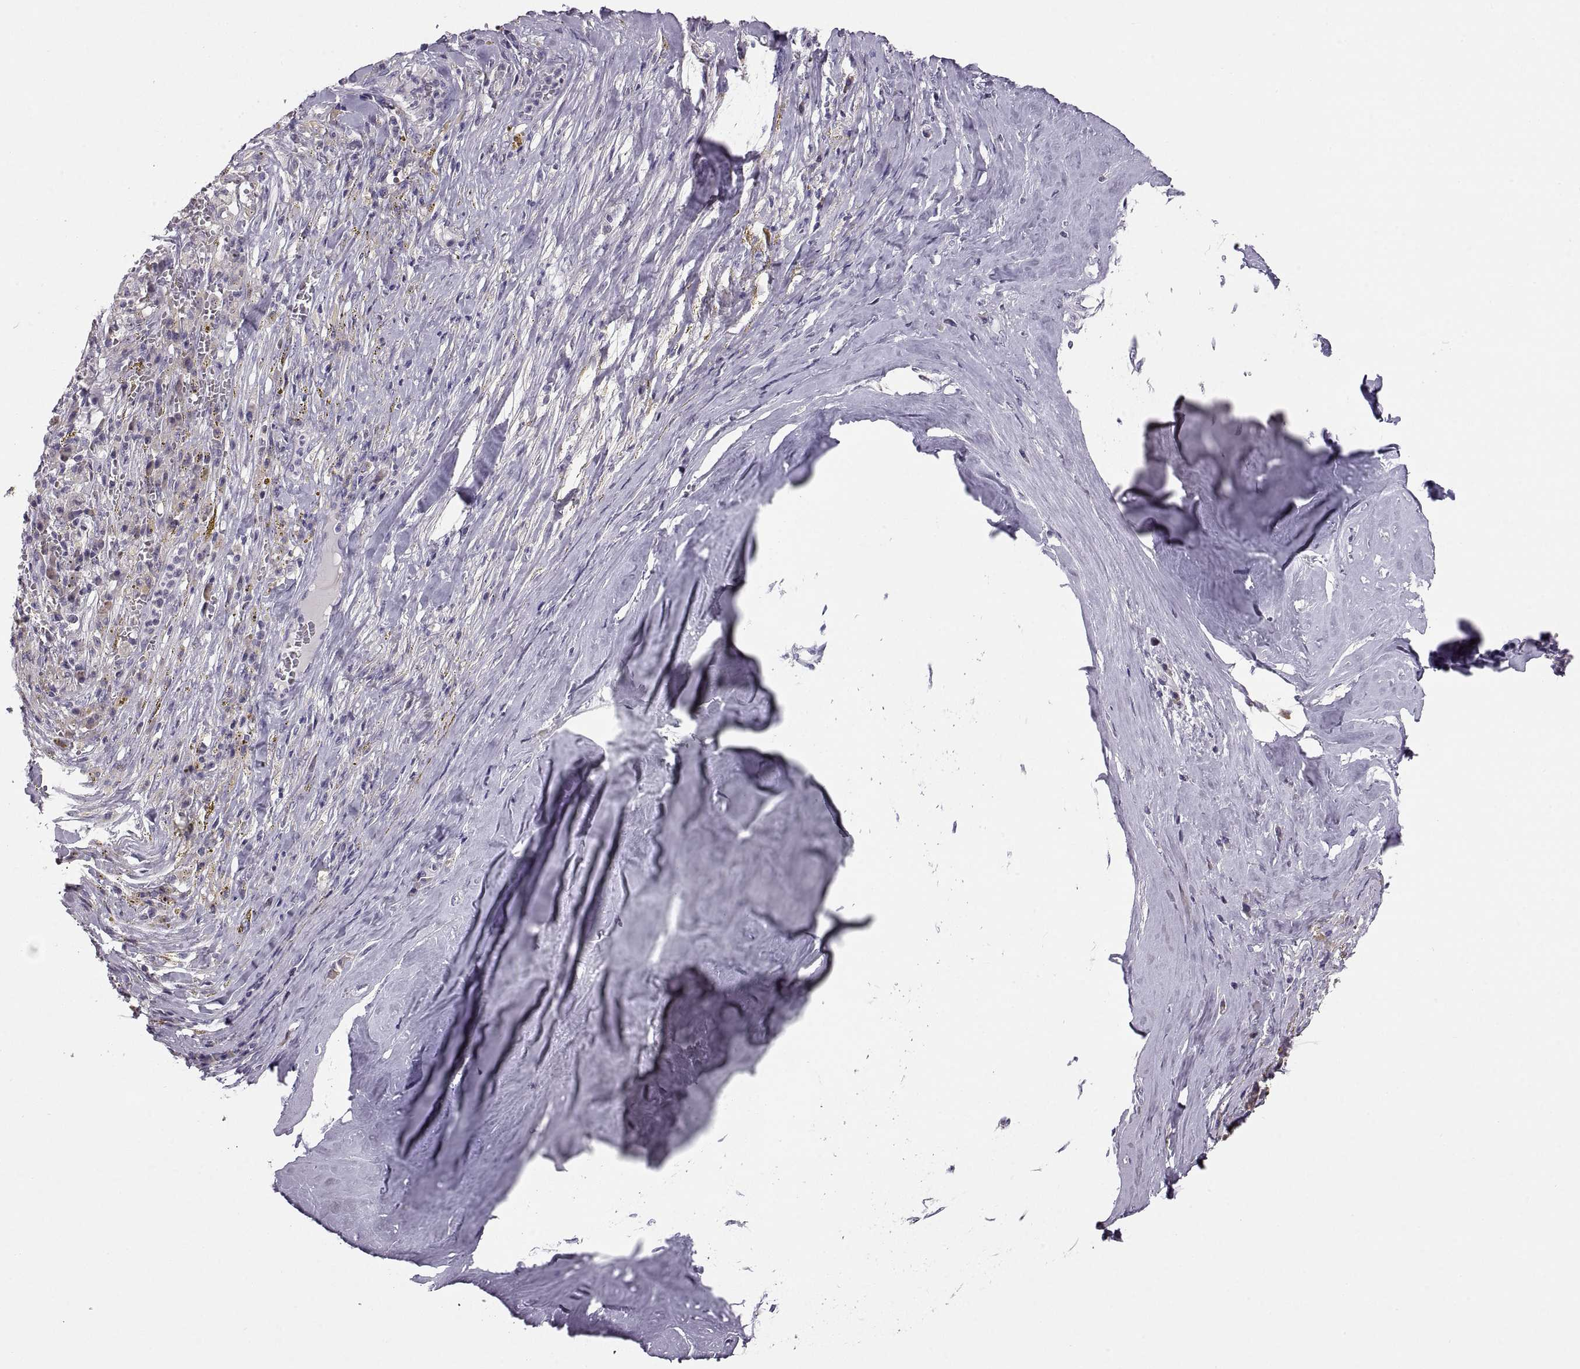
{"staining": {"intensity": "negative", "quantity": "none", "location": "none"}, "tissue": "melanoma", "cell_type": "Tumor cells", "image_type": "cancer", "snomed": [{"axis": "morphology", "description": "Malignant melanoma, NOS"}, {"axis": "topography", "description": "Skin"}], "caption": "Protein analysis of melanoma reveals no significant expression in tumor cells. (Stains: DAB IHC with hematoxylin counter stain, Microscopy: brightfield microscopy at high magnification).", "gene": "MAGEB18", "patient": {"sex": "female", "age": 91}}